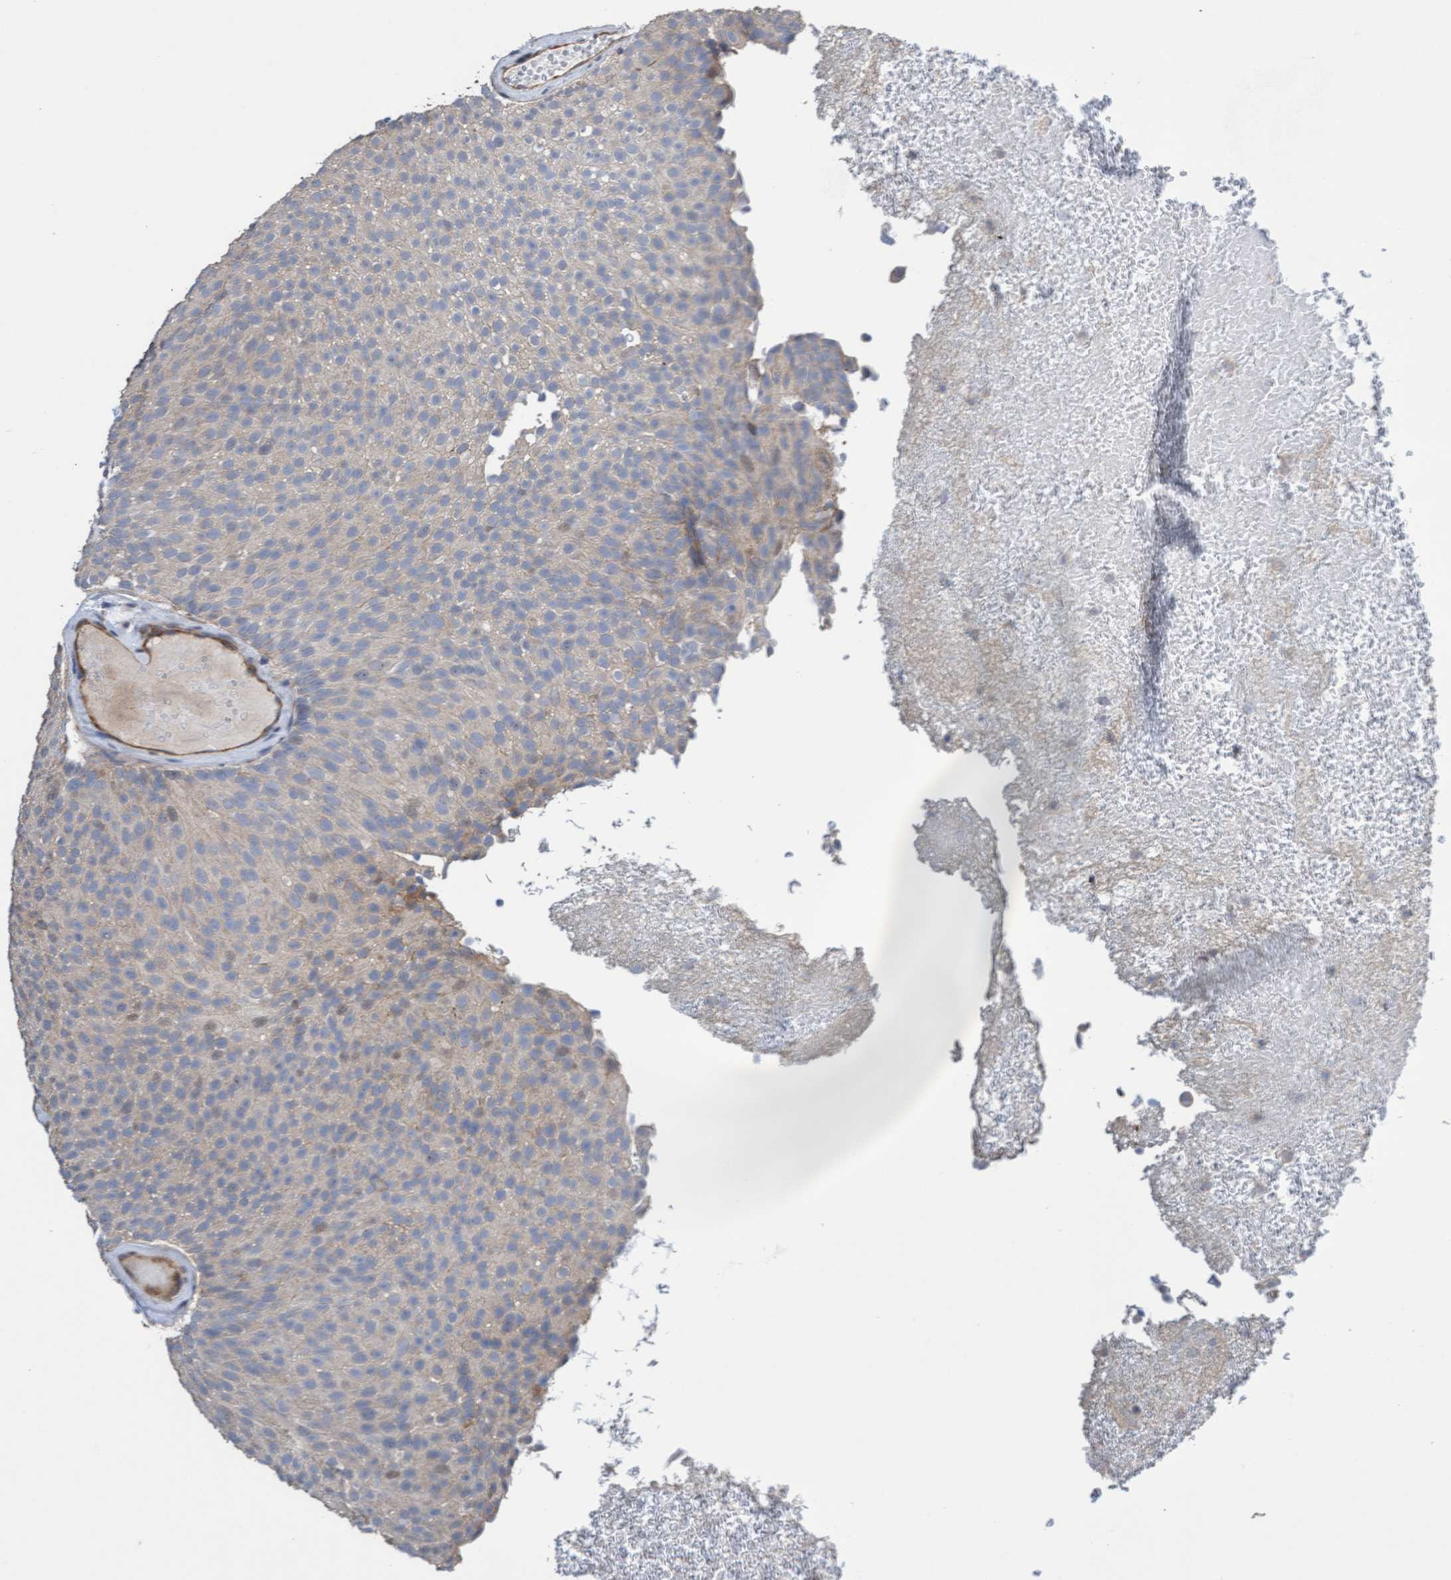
{"staining": {"intensity": "weak", "quantity": "<25%", "location": "cytoplasmic/membranous"}, "tissue": "urothelial cancer", "cell_type": "Tumor cells", "image_type": "cancer", "snomed": [{"axis": "morphology", "description": "Urothelial carcinoma, Low grade"}, {"axis": "topography", "description": "Urinary bladder"}], "caption": "The immunohistochemistry micrograph has no significant positivity in tumor cells of low-grade urothelial carcinoma tissue.", "gene": "ITFG1", "patient": {"sex": "male", "age": 78}}